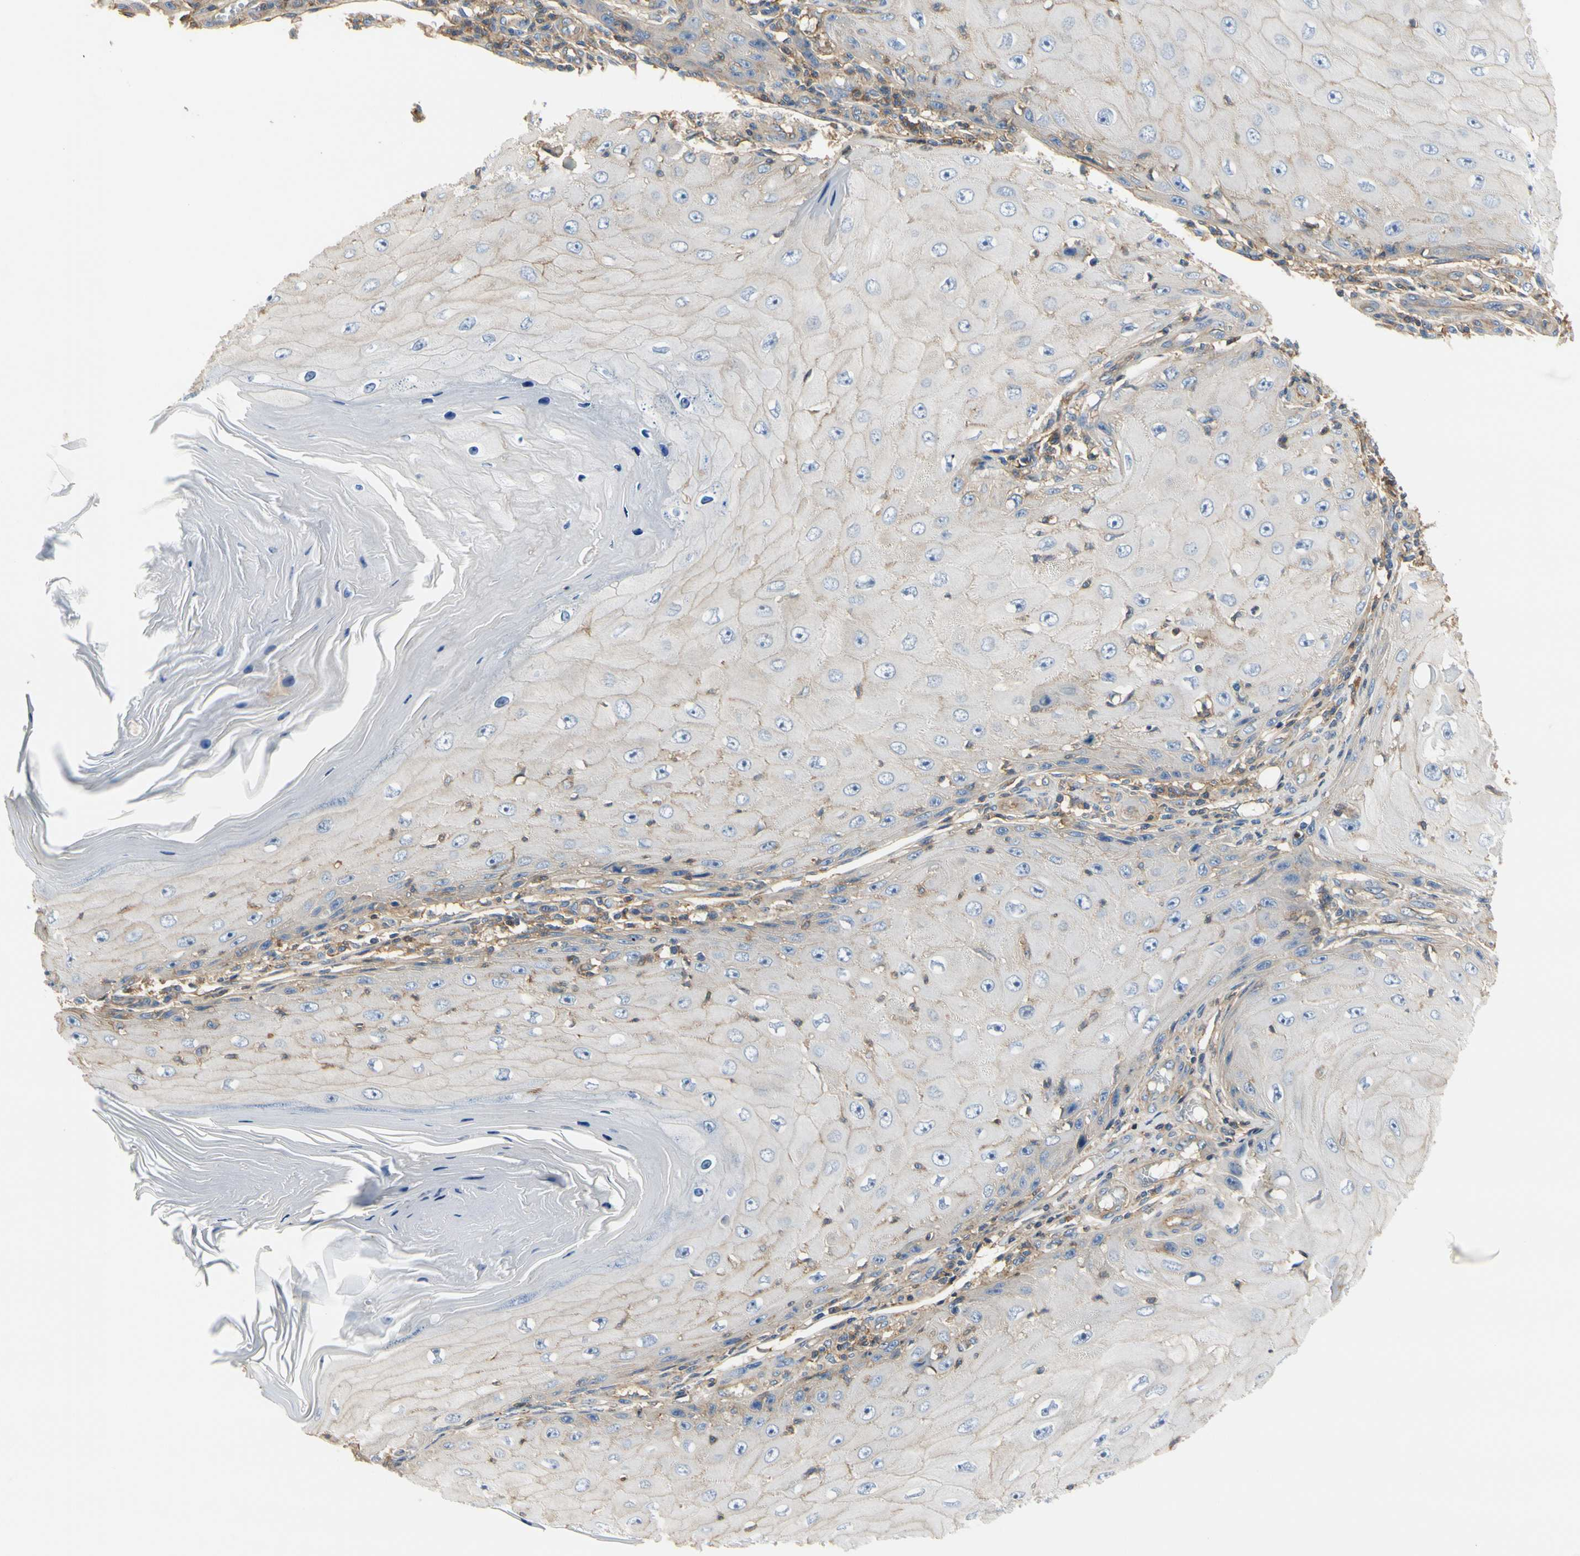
{"staining": {"intensity": "weak", "quantity": "25%-75%", "location": "cytoplasmic/membranous"}, "tissue": "skin cancer", "cell_type": "Tumor cells", "image_type": "cancer", "snomed": [{"axis": "morphology", "description": "Squamous cell carcinoma, NOS"}, {"axis": "topography", "description": "Skin"}], "caption": "Protein expression analysis of skin squamous cell carcinoma exhibits weak cytoplasmic/membranous staining in about 25%-75% of tumor cells. (DAB (3,3'-diaminobenzidine) IHC, brown staining for protein, blue staining for nuclei).", "gene": "IL1RL1", "patient": {"sex": "female", "age": 73}}